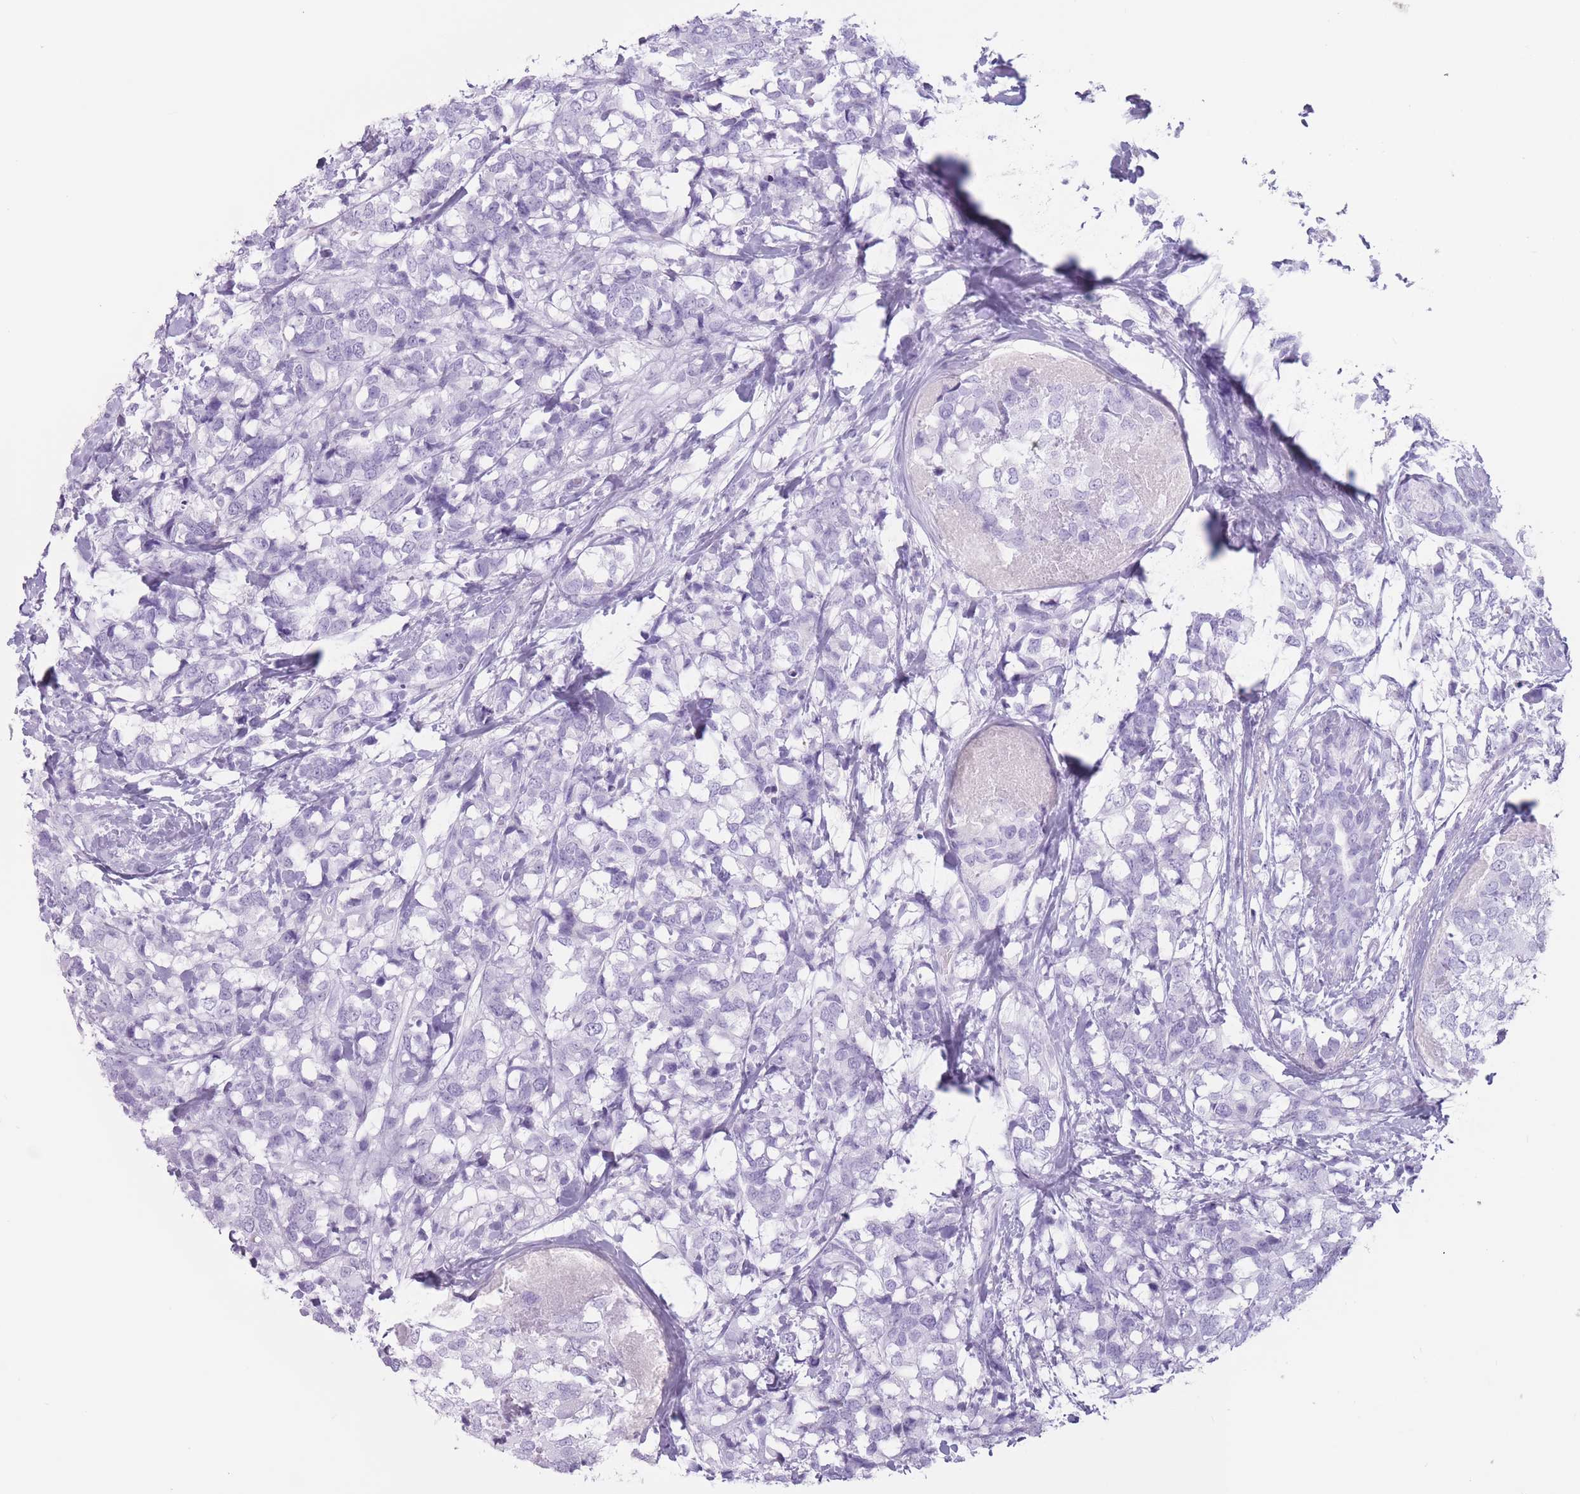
{"staining": {"intensity": "negative", "quantity": "none", "location": "none"}, "tissue": "breast cancer", "cell_type": "Tumor cells", "image_type": "cancer", "snomed": [{"axis": "morphology", "description": "Lobular carcinoma"}, {"axis": "topography", "description": "Breast"}], "caption": "Image shows no protein expression in tumor cells of breast cancer (lobular carcinoma) tissue.", "gene": "PNMA3", "patient": {"sex": "female", "age": 59}}